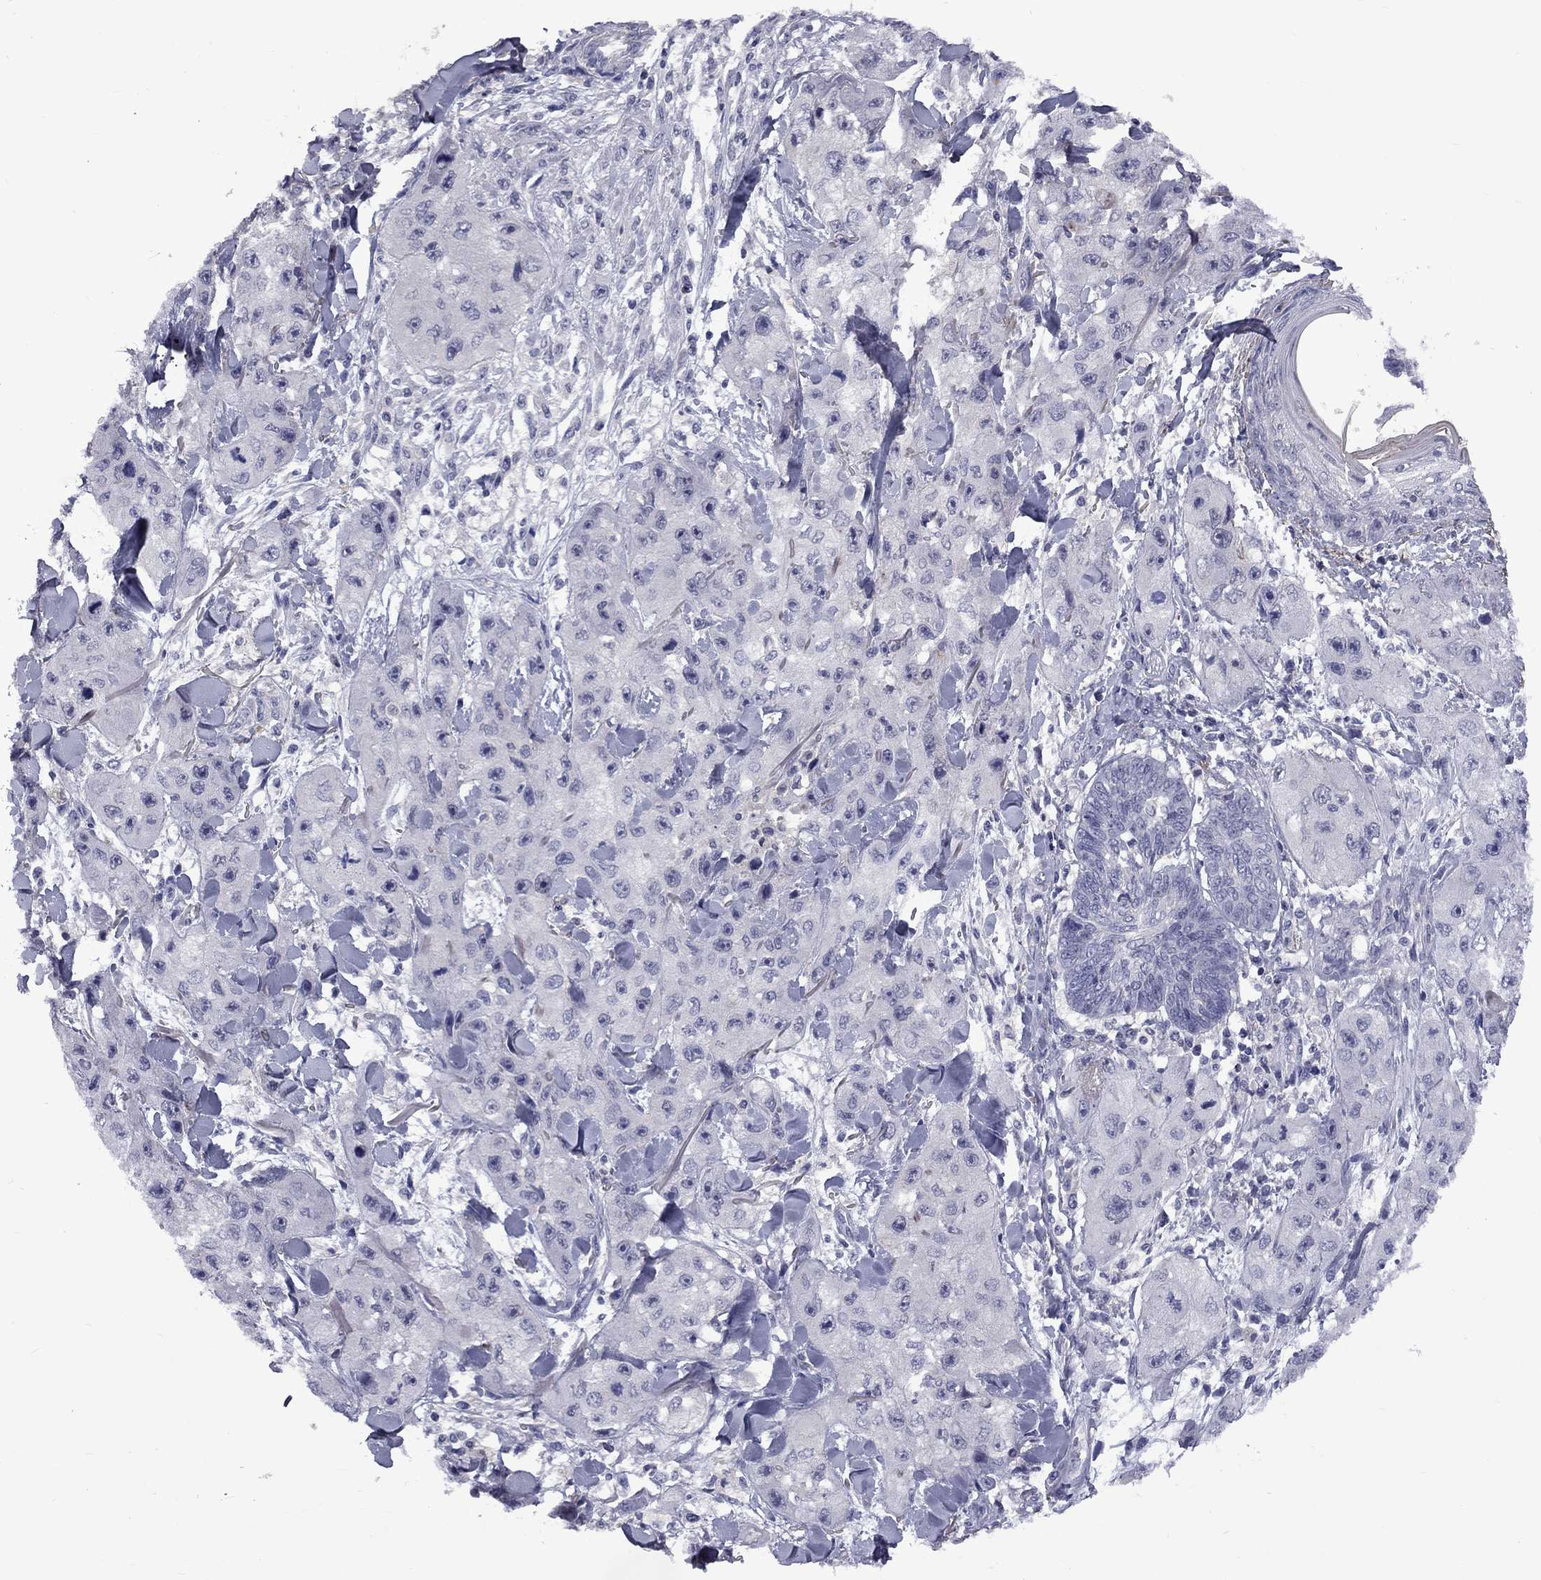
{"staining": {"intensity": "negative", "quantity": "none", "location": "none"}, "tissue": "skin cancer", "cell_type": "Tumor cells", "image_type": "cancer", "snomed": [{"axis": "morphology", "description": "Squamous cell carcinoma, NOS"}, {"axis": "topography", "description": "Skin"}, {"axis": "topography", "description": "Subcutis"}], "caption": "Immunohistochemistry of squamous cell carcinoma (skin) shows no positivity in tumor cells.", "gene": "SNTA1", "patient": {"sex": "male", "age": 73}}